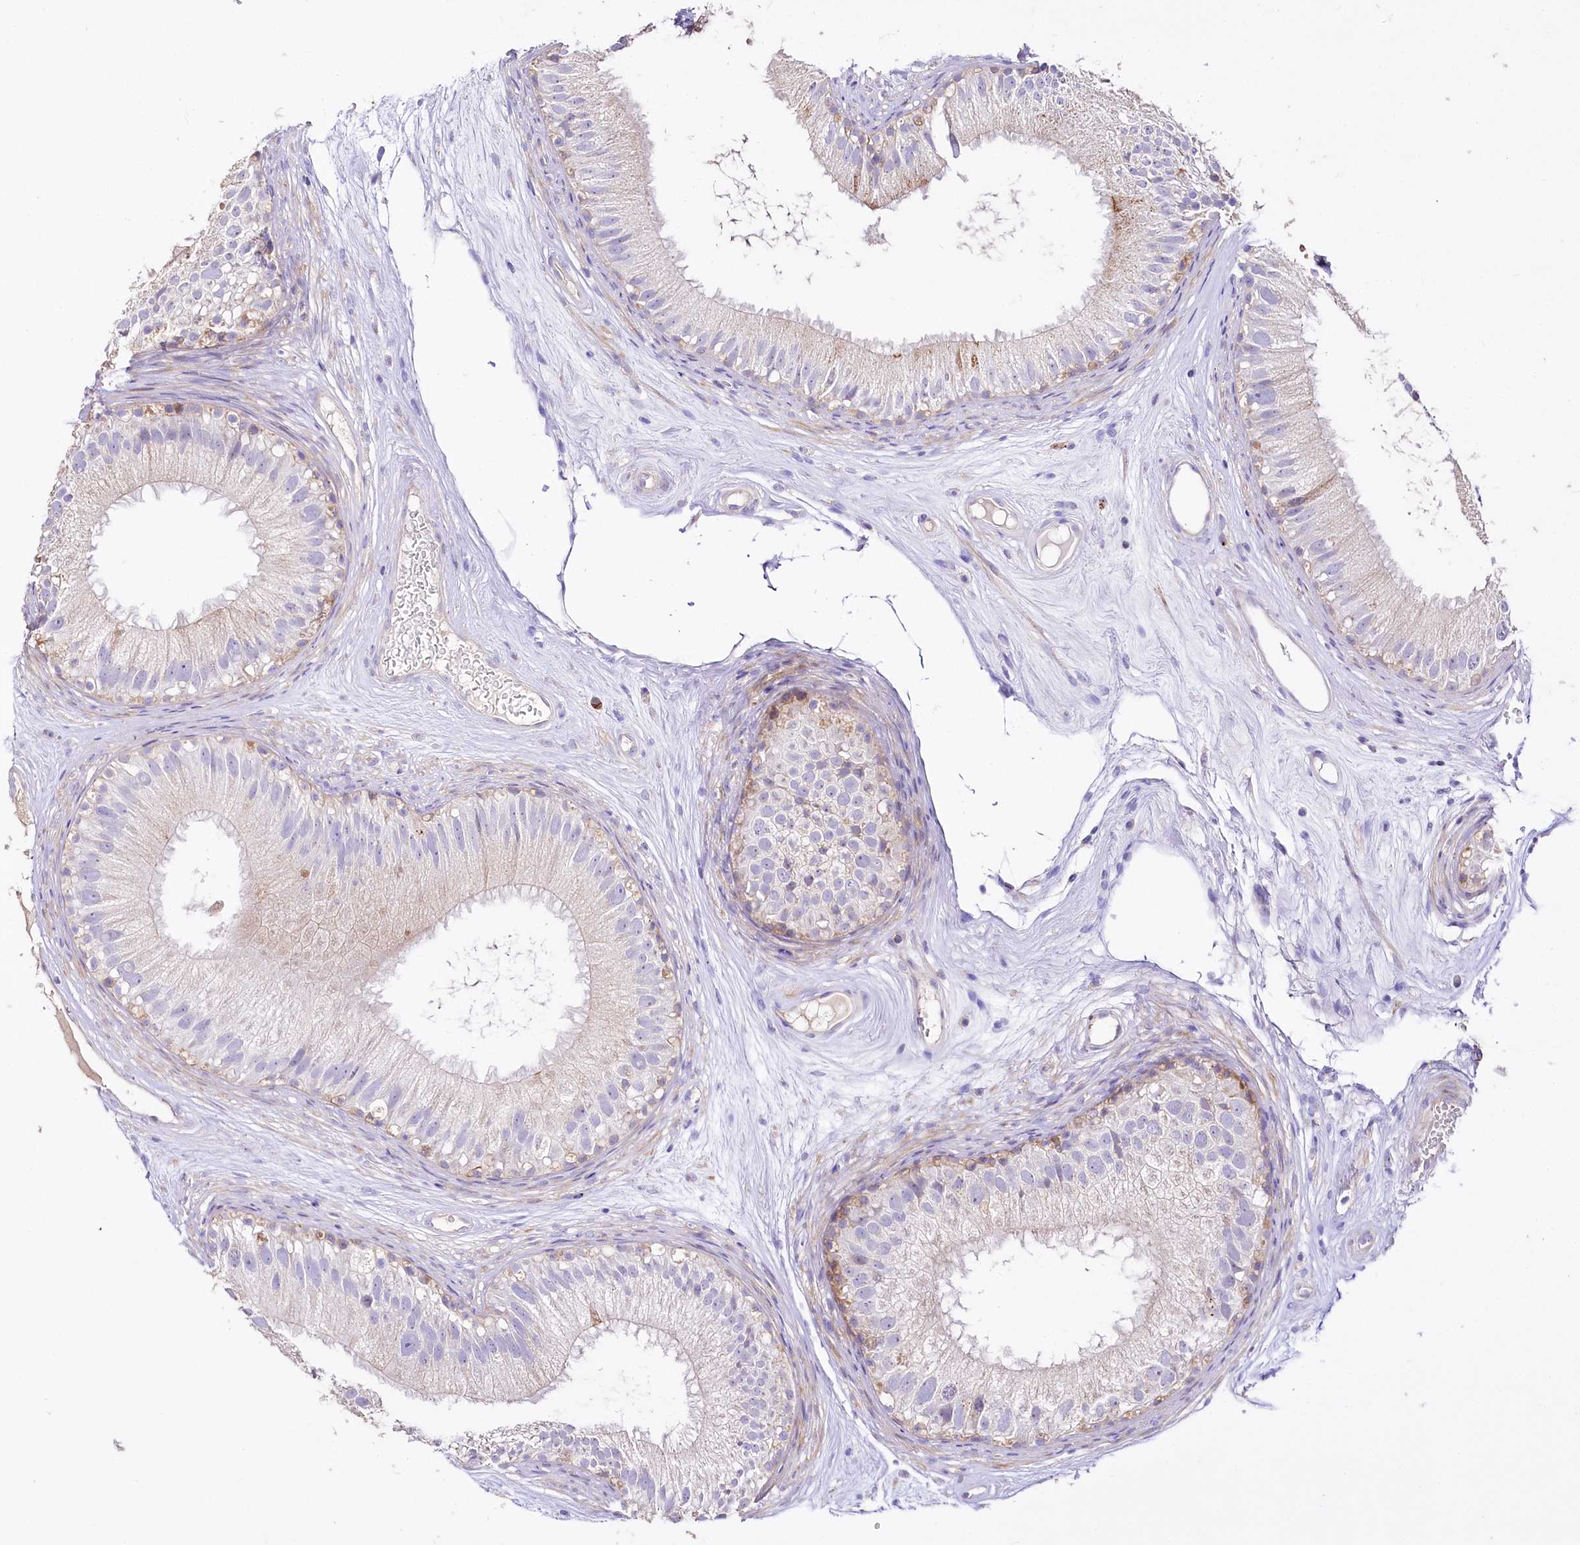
{"staining": {"intensity": "negative", "quantity": "none", "location": "none"}, "tissue": "epididymis", "cell_type": "Glandular cells", "image_type": "normal", "snomed": [{"axis": "morphology", "description": "Normal tissue, NOS"}, {"axis": "topography", "description": "Epididymis"}], "caption": "Photomicrograph shows no significant protein positivity in glandular cells of normal epididymis.", "gene": "PTER", "patient": {"sex": "male", "age": 77}}